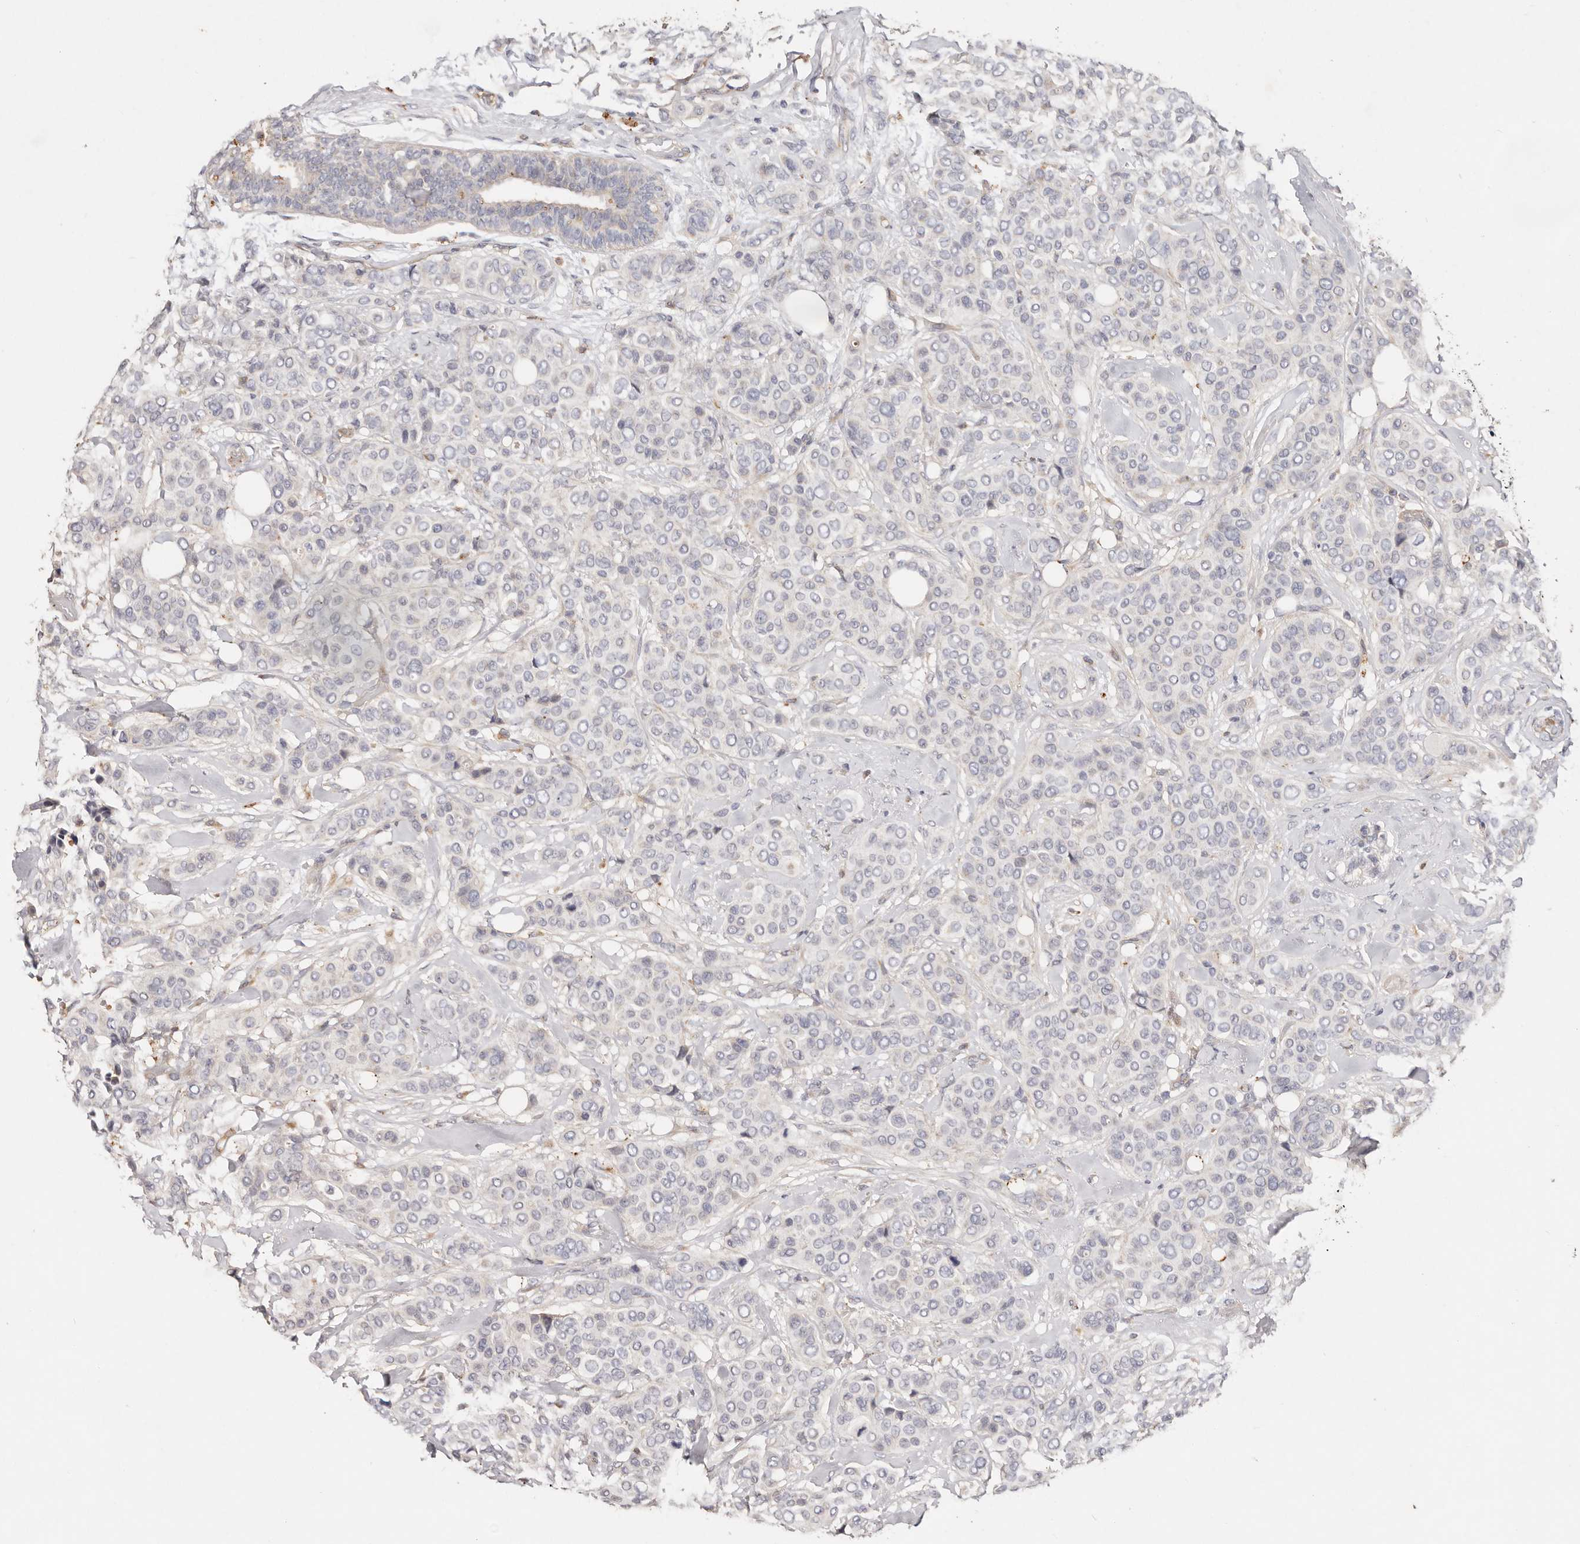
{"staining": {"intensity": "negative", "quantity": "none", "location": "none"}, "tissue": "breast cancer", "cell_type": "Tumor cells", "image_type": "cancer", "snomed": [{"axis": "morphology", "description": "Lobular carcinoma"}, {"axis": "topography", "description": "Breast"}], "caption": "Immunohistochemistry of human breast cancer displays no staining in tumor cells.", "gene": "THBS3", "patient": {"sex": "female", "age": 51}}